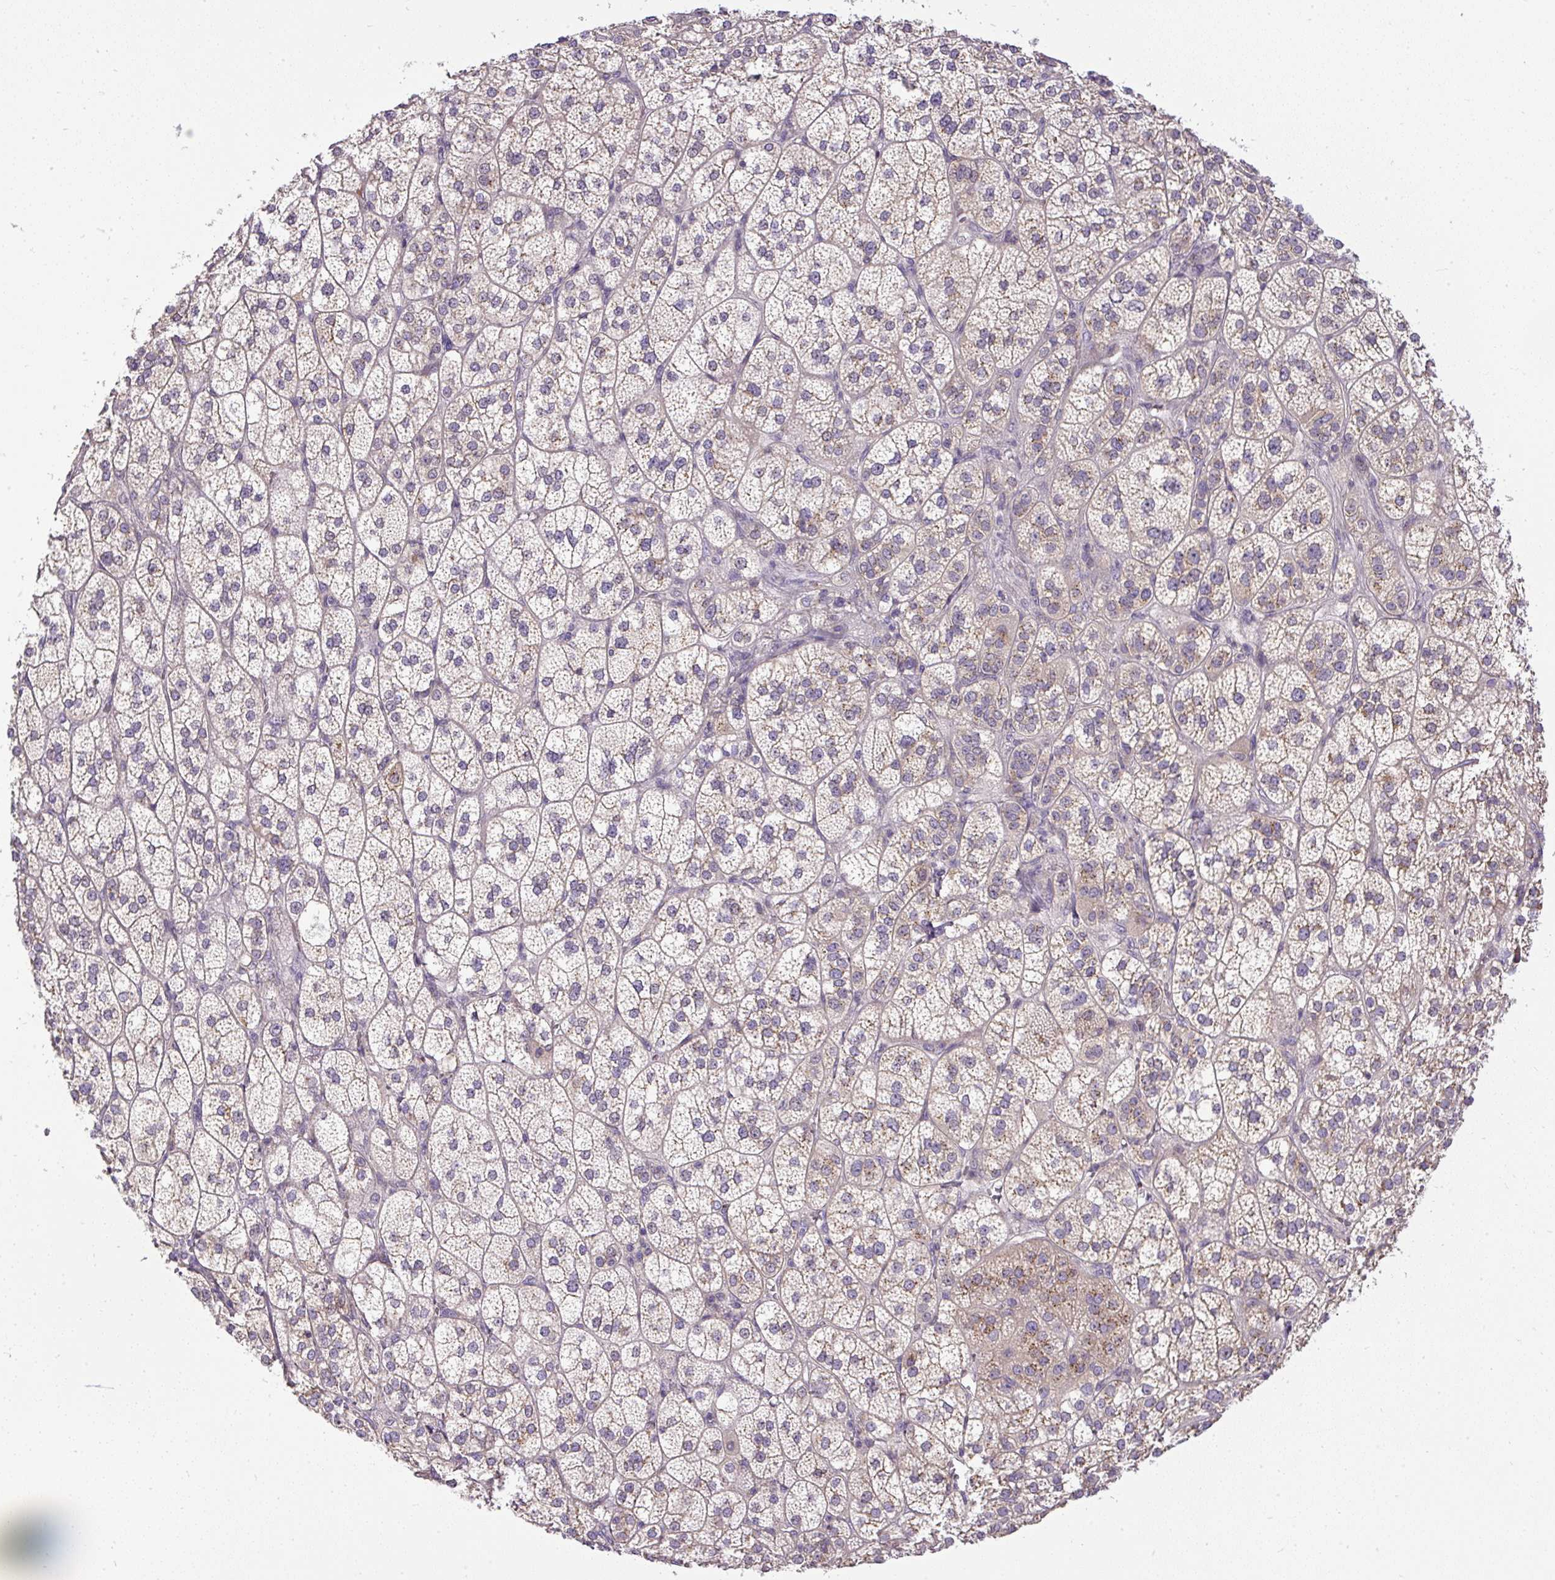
{"staining": {"intensity": "moderate", "quantity": "25%-75%", "location": "cytoplasmic/membranous"}, "tissue": "adrenal gland", "cell_type": "Glandular cells", "image_type": "normal", "snomed": [{"axis": "morphology", "description": "Normal tissue, NOS"}, {"axis": "topography", "description": "Adrenal gland"}], "caption": "Immunohistochemical staining of unremarkable human adrenal gland exhibits medium levels of moderate cytoplasmic/membranous staining in approximately 25%-75% of glandular cells. The protein is stained brown, and the nuclei are stained in blue (DAB IHC with brightfield microscopy, high magnification).", "gene": "SMC4", "patient": {"sex": "female", "age": 60}}